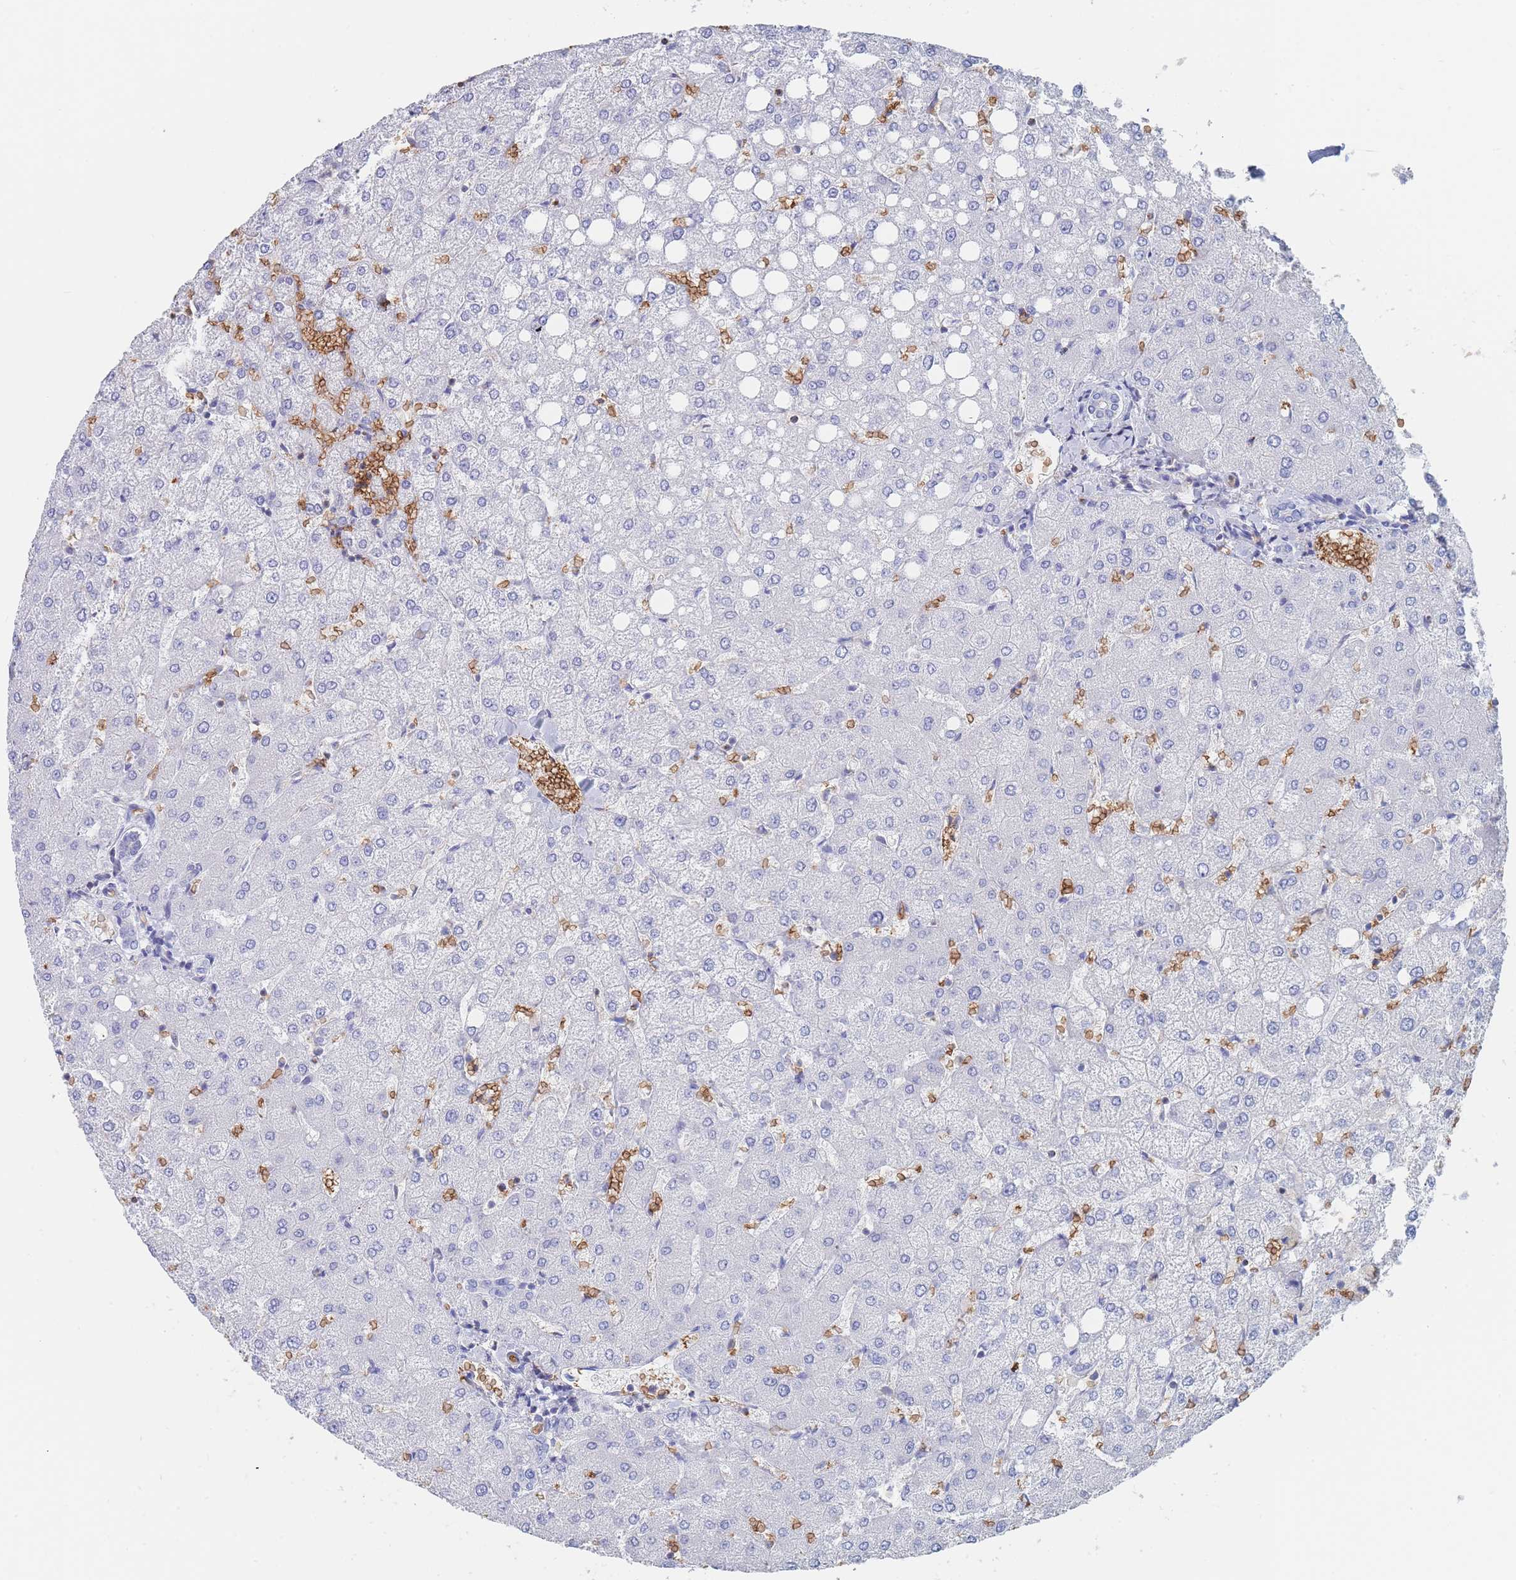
{"staining": {"intensity": "negative", "quantity": "none", "location": "none"}, "tissue": "liver", "cell_type": "Cholangiocytes", "image_type": "normal", "snomed": [{"axis": "morphology", "description": "Normal tissue, NOS"}, {"axis": "topography", "description": "Liver"}], "caption": "Image shows no significant protein positivity in cholangiocytes of normal liver.", "gene": "SLC2A1", "patient": {"sex": "female", "age": 54}}